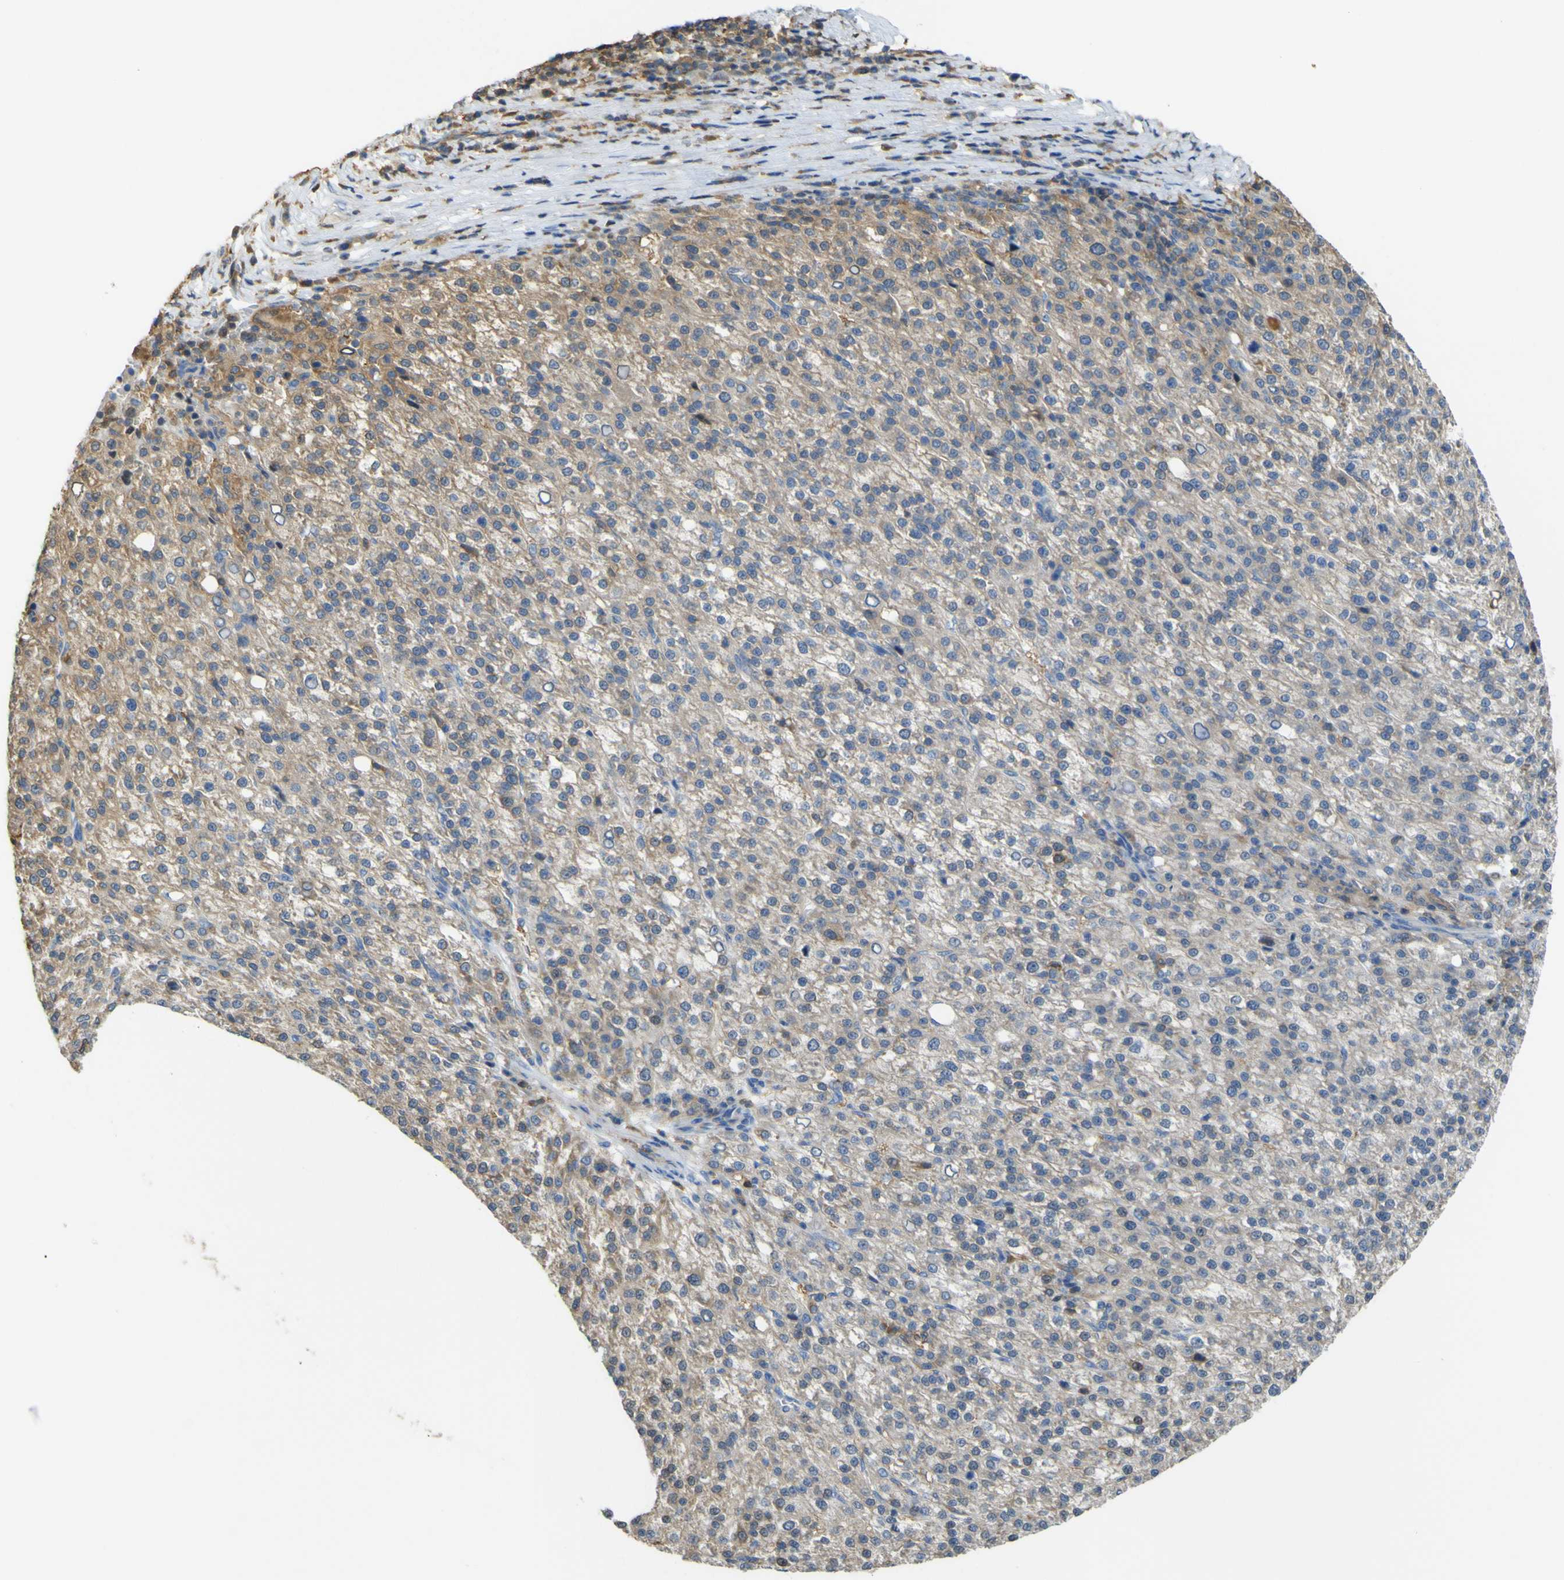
{"staining": {"intensity": "moderate", "quantity": "25%-75%", "location": "cytoplasmic/membranous"}, "tissue": "liver cancer", "cell_type": "Tumor cells", "image_type": "cancer", "snomed": [{"axis": "morphology", "description": "Carcinoma, Hepatocellular, NOS"}, {"axis": "topography", "description": "Liver"}], "caption": "A high-resolution image shows immunohistochemistry staining of liver hepatocellular carcinoma, which demonstrates moderate cytoplasmic/membranous expression in about 25%-75% of tumor cells.", "gene": "ABHD3", "patient": {"sex": "female", "age": 58}}